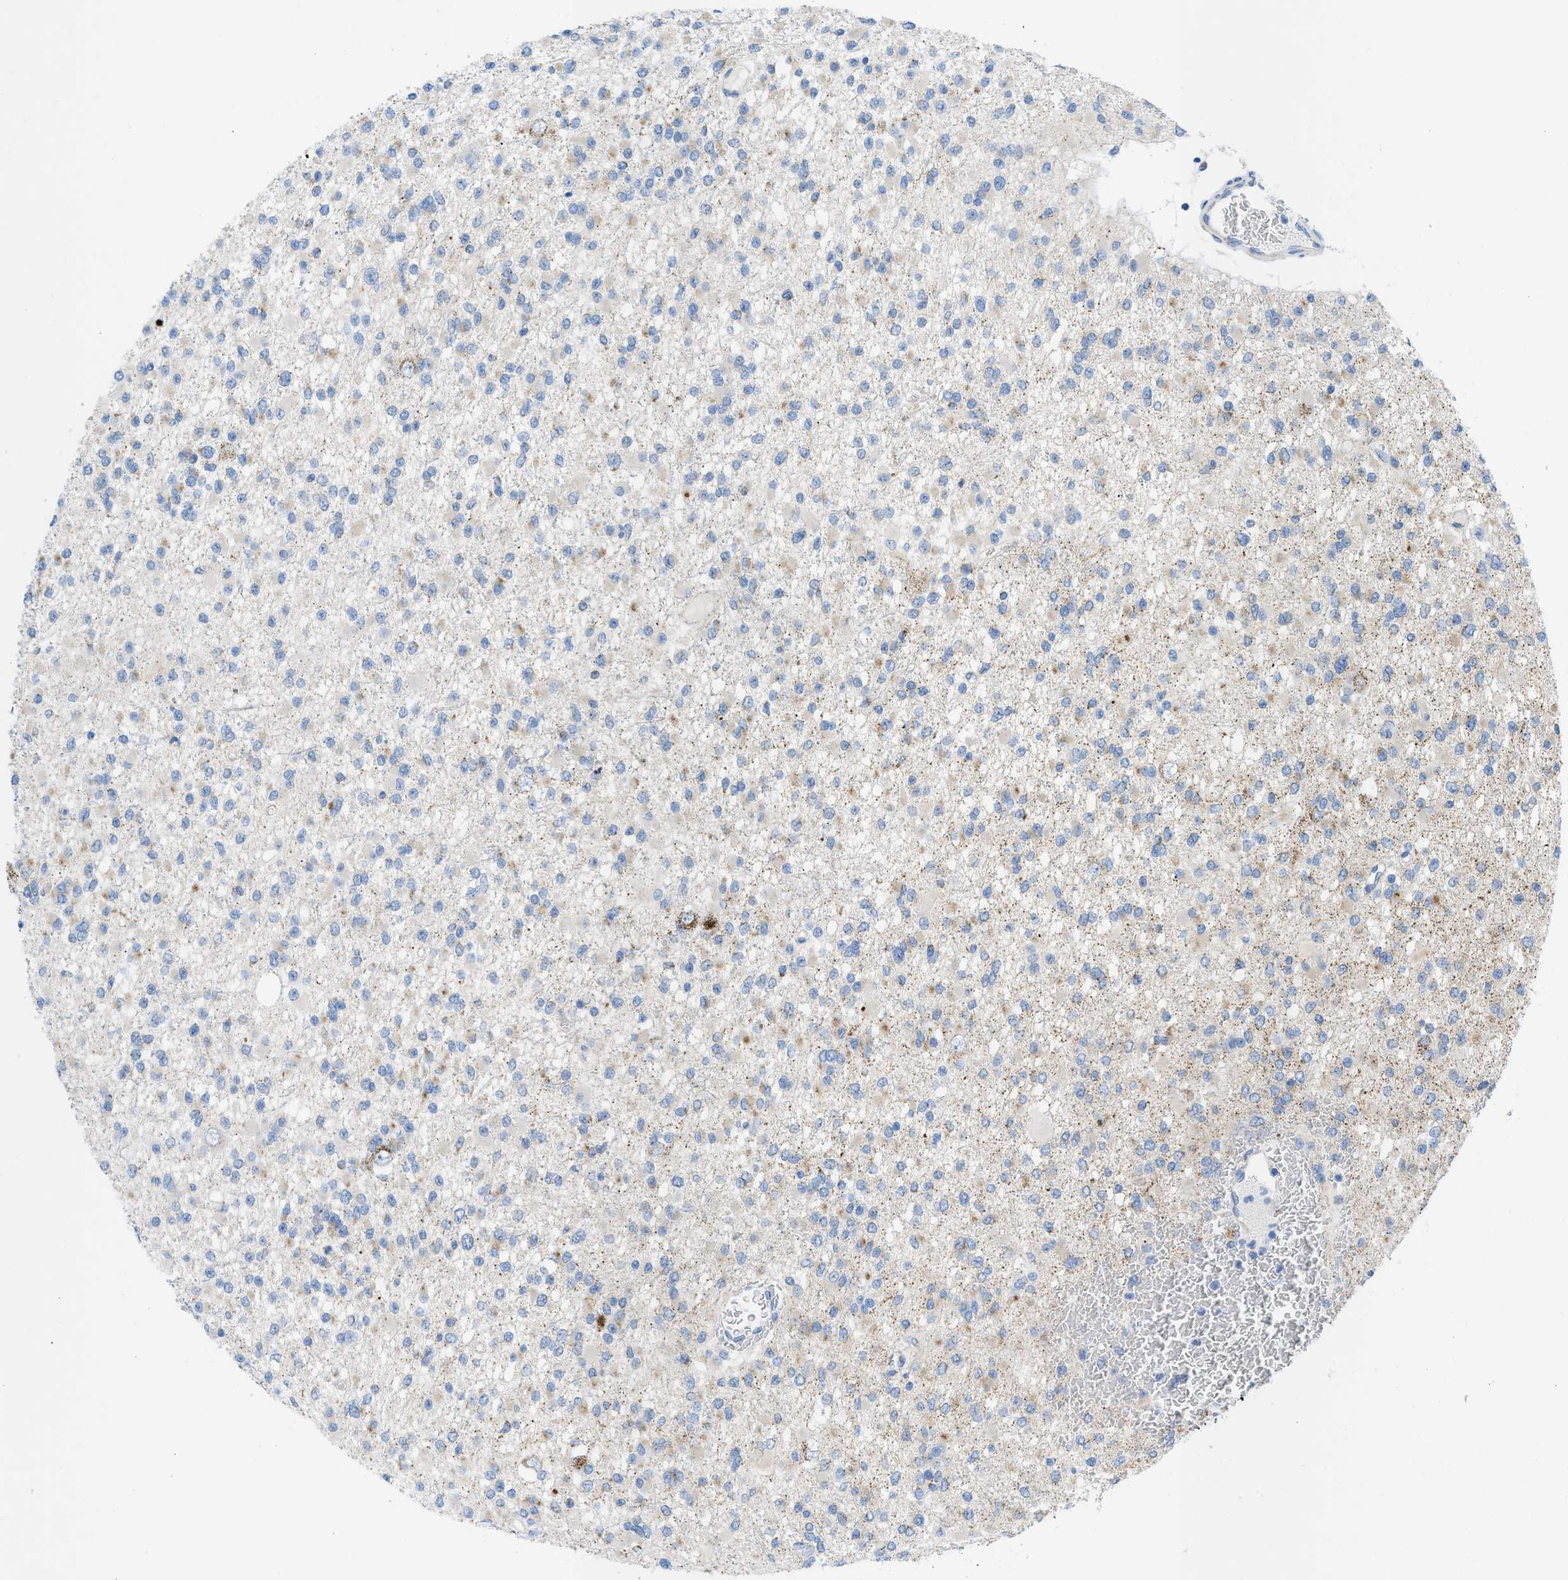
{"staining": {"intensity": "negative", "quantity": "none", "location": "none"}, "tissue": "glioma", "cell_type": "Tumor cells", "image_type": "cancer", "snomed": [{"axis": "morphology", "description": "Glioma, malignant, Low grade"}, {"axis": "topography", "description": "Brain"}], "caption": "This is an immunohistochemistry micrograph of low-grade glioma (malignant). There is no positivity in tumor cells.", "gene": "RBBP9", "patient": {"sex": "female", "age": 22}}